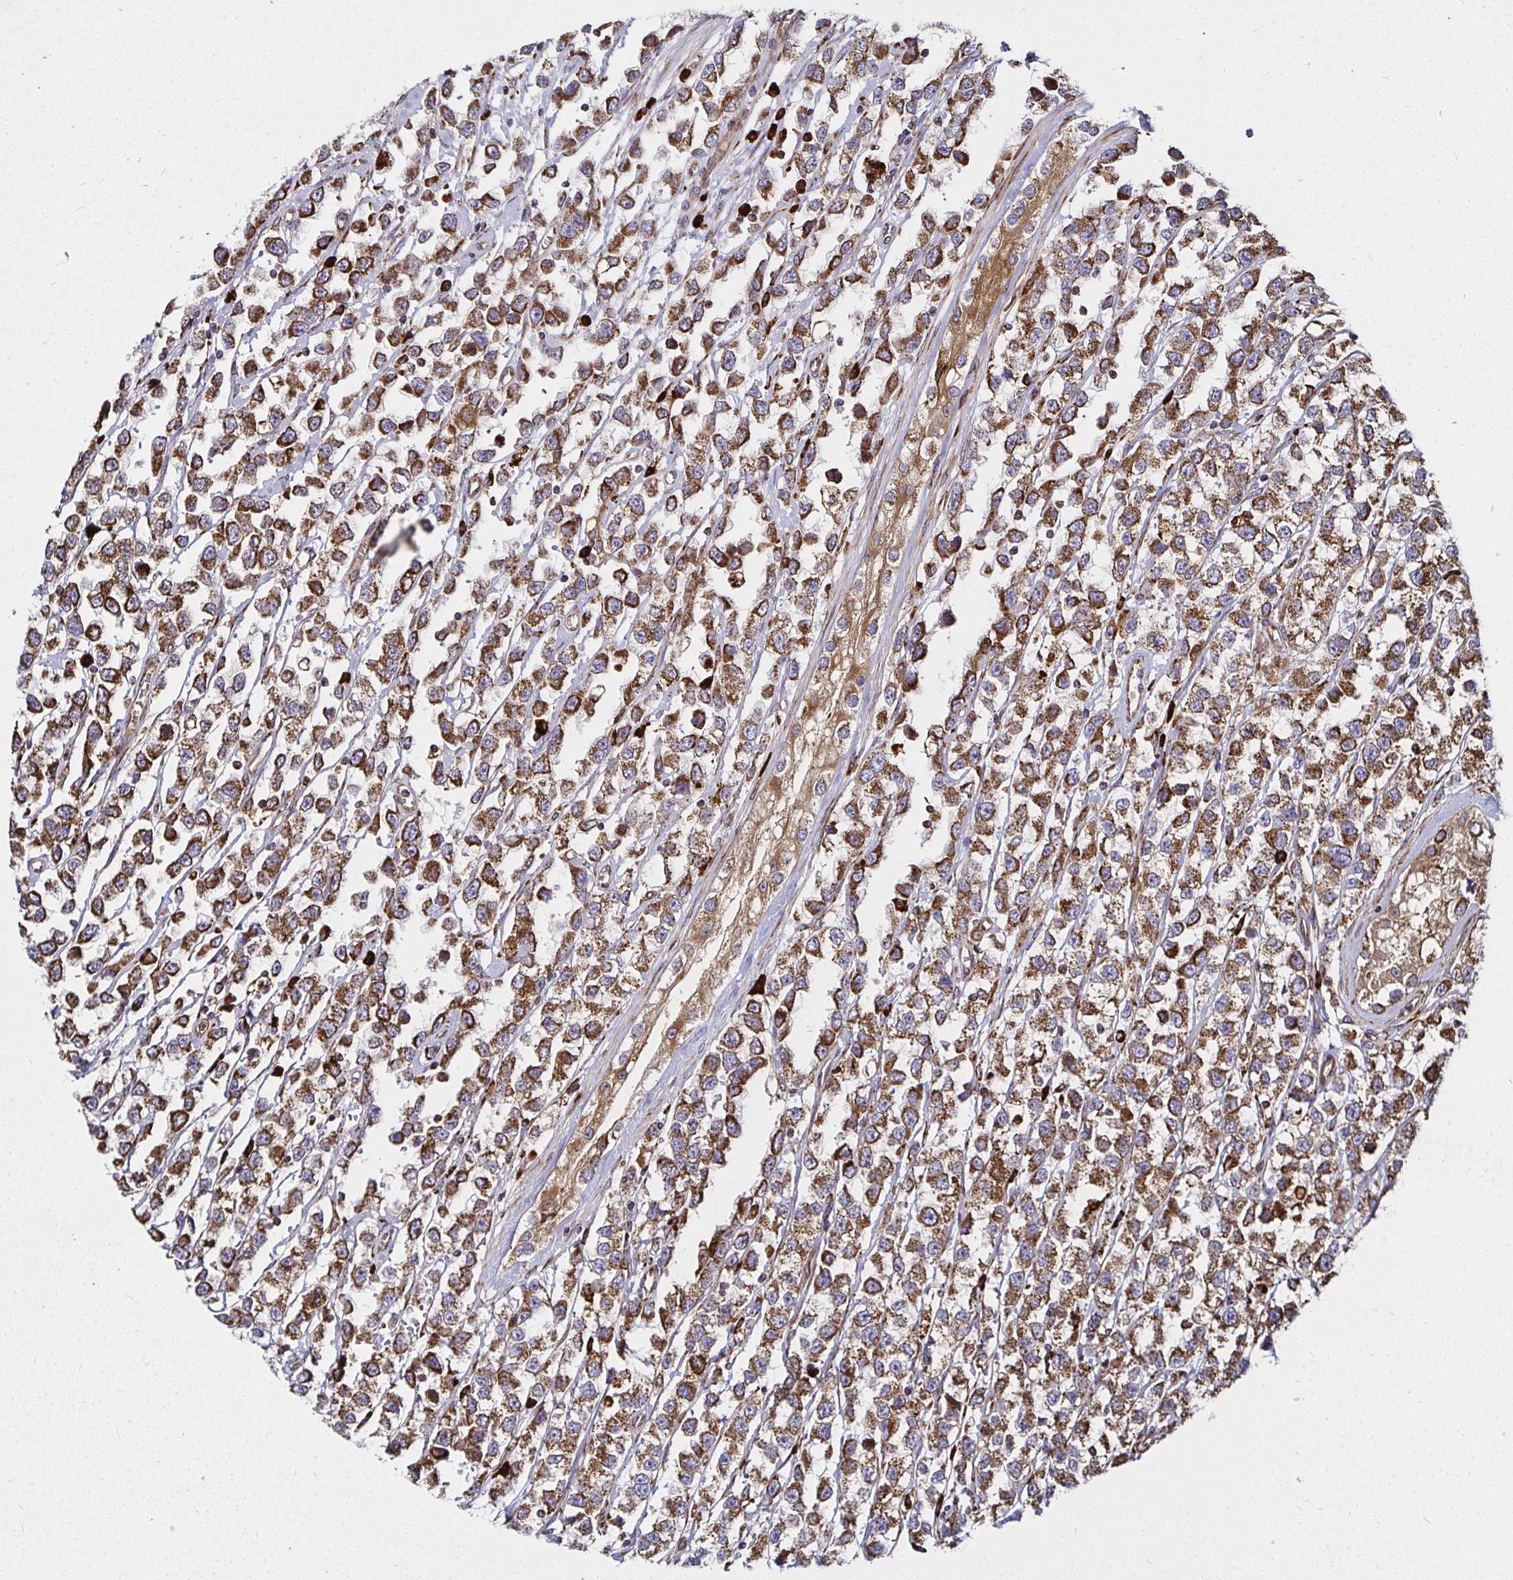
{"staining": {"intensity": "moderate", "quantity": ">75%", "location": "cytoplasmic/membranous"}, "tissue": "testis cancer", "cell_type": "Tumor cells", "image_type": "cancer", "snomed": [{"axis": "morphology", "description": "Seminoma, NOS"}, {"axis": "topography", "description": "Testis"}], "caption": "Testis seminoma stained for a protein demonstrates moderate cytoplasmic/membranous positivity in tumor cells. The protein is shown in brown color, while the nuclei are stained blue.", "gene": "SMYD3", "patient": {"sex": "male", "age": 34}}